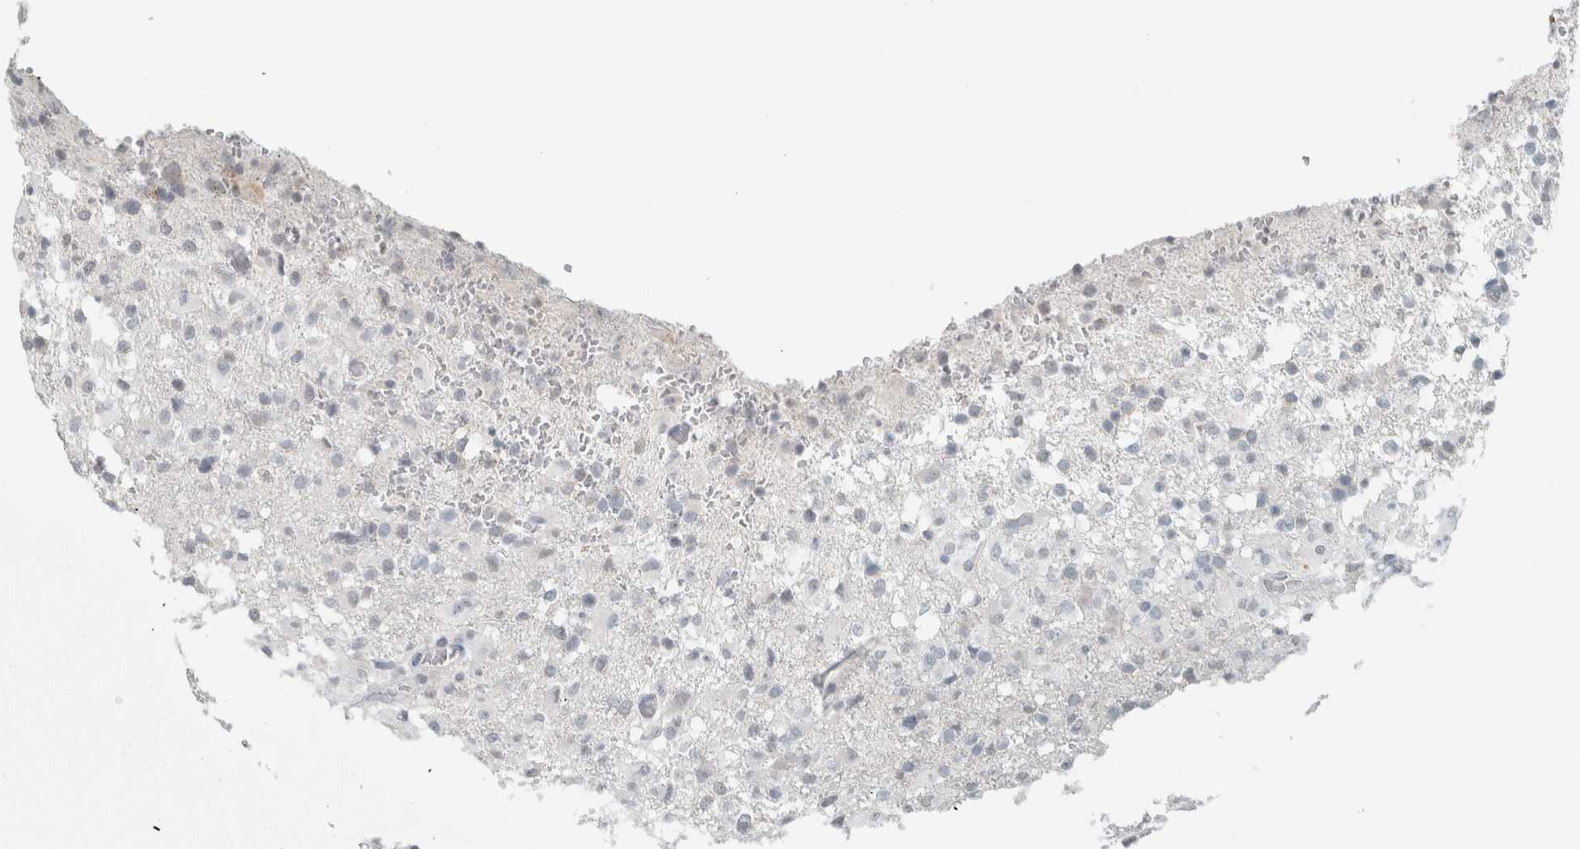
{"staining": {"intensity": "negative", "quantity": "none", "location": "none"}, "tissue": "glioma", "cell_type": "Tumor cells", "image_type": "cancer", "snomed": [{"axis": "morphology", "description": "Glioma, malignant, High grade"}, {"axis": "topography", "description": "Brain"}], "caption": "This is an IHC micrograph of glioma. There is no expression in tumor cells.", "gene": "TRIT1", "patient": {"sex": "female", "age": 57}}